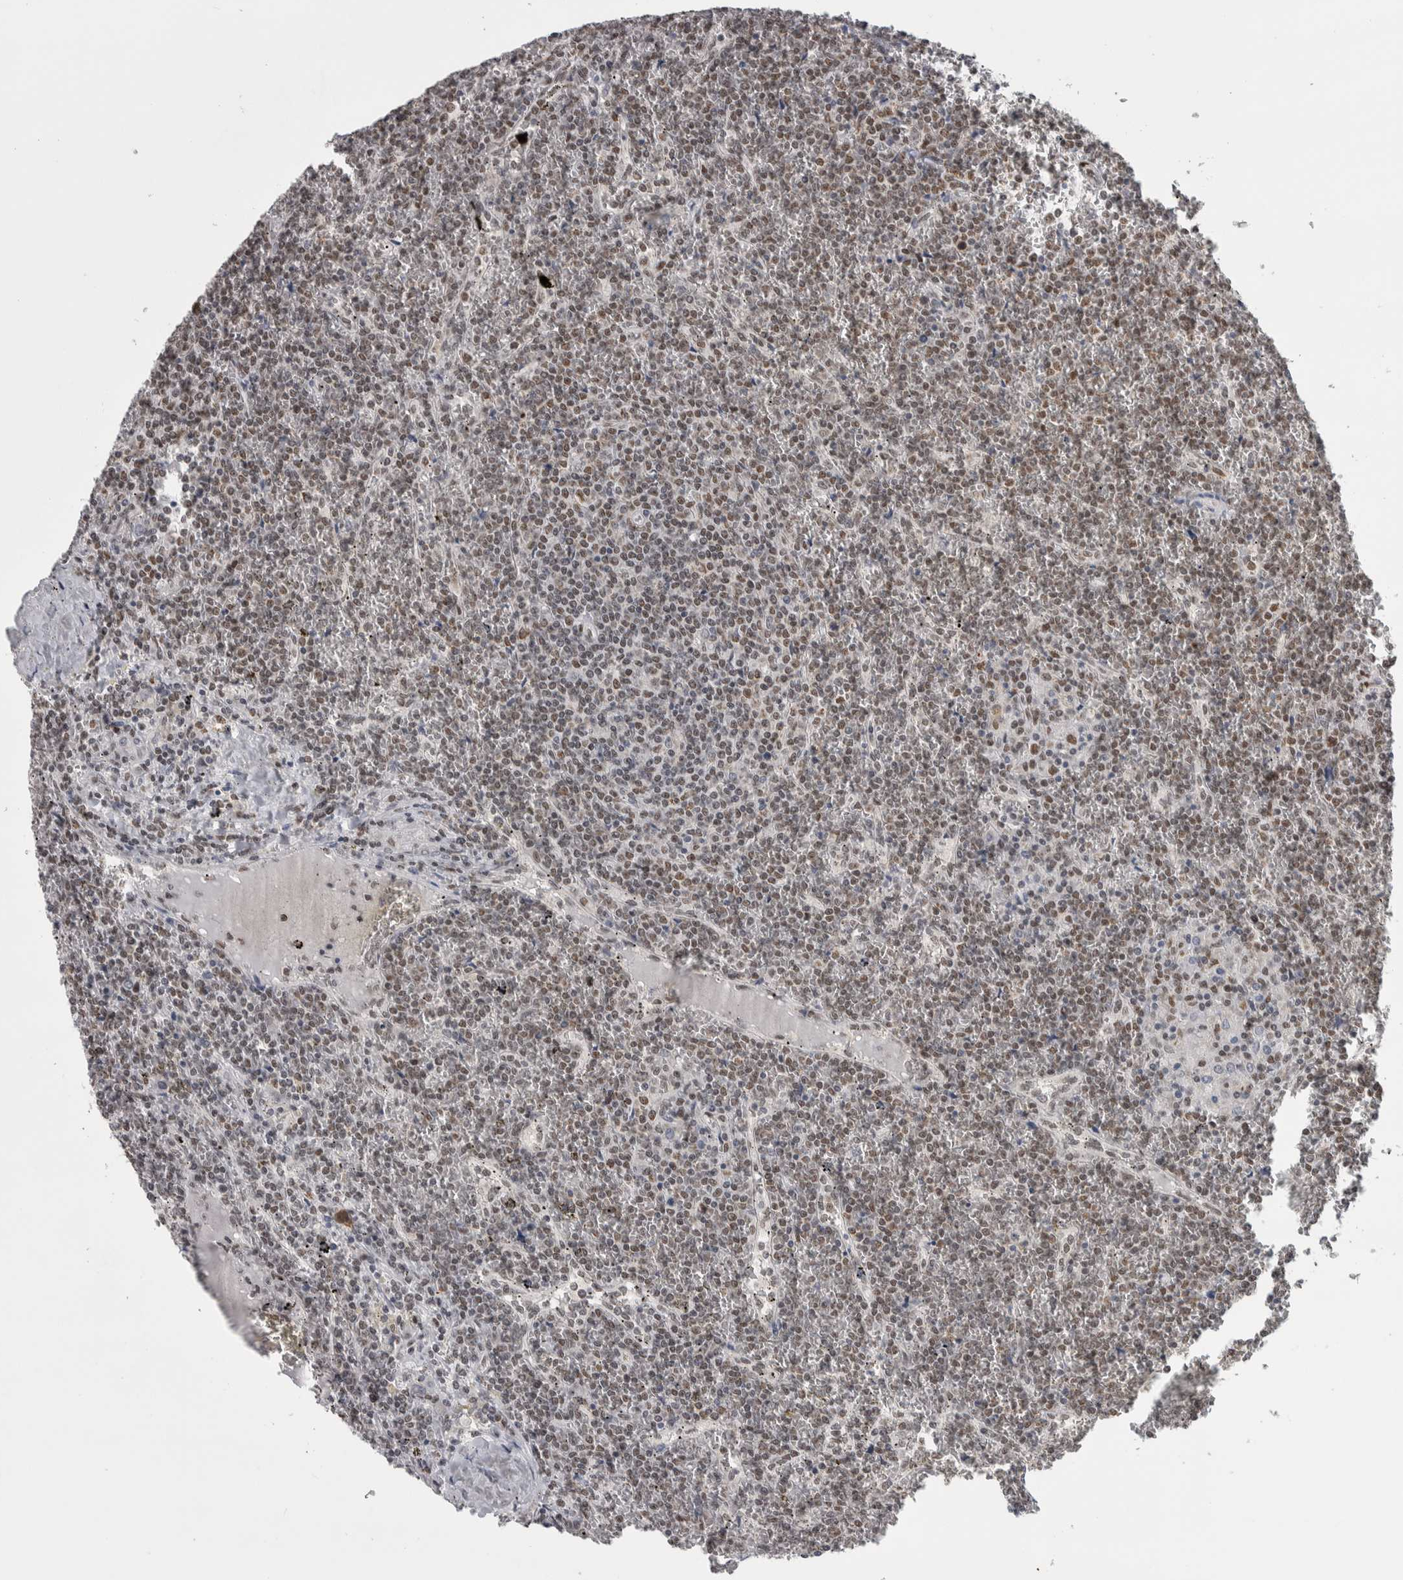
{"staining": {"intensity": "moderate", "quantity": "25%-75%", "location": "nuclear"}, "tissue": "lymphoma", "cell_type": "Tumor cells", "image_type": "cancer", "snomed": [{"axis": "morphology", "description": "Malignant lymphoma, non-Hodgkin's type, Low grade"}, {"axis": "topography", "description": "Spleen"}], "caption": "This is an image of immunohistochemistry staining of lymphoma, which shows moderate positivity in the nuclear of tumor cells.", "gene": "HEXIM2", "patient": {"sex": "female", "age": 19}}